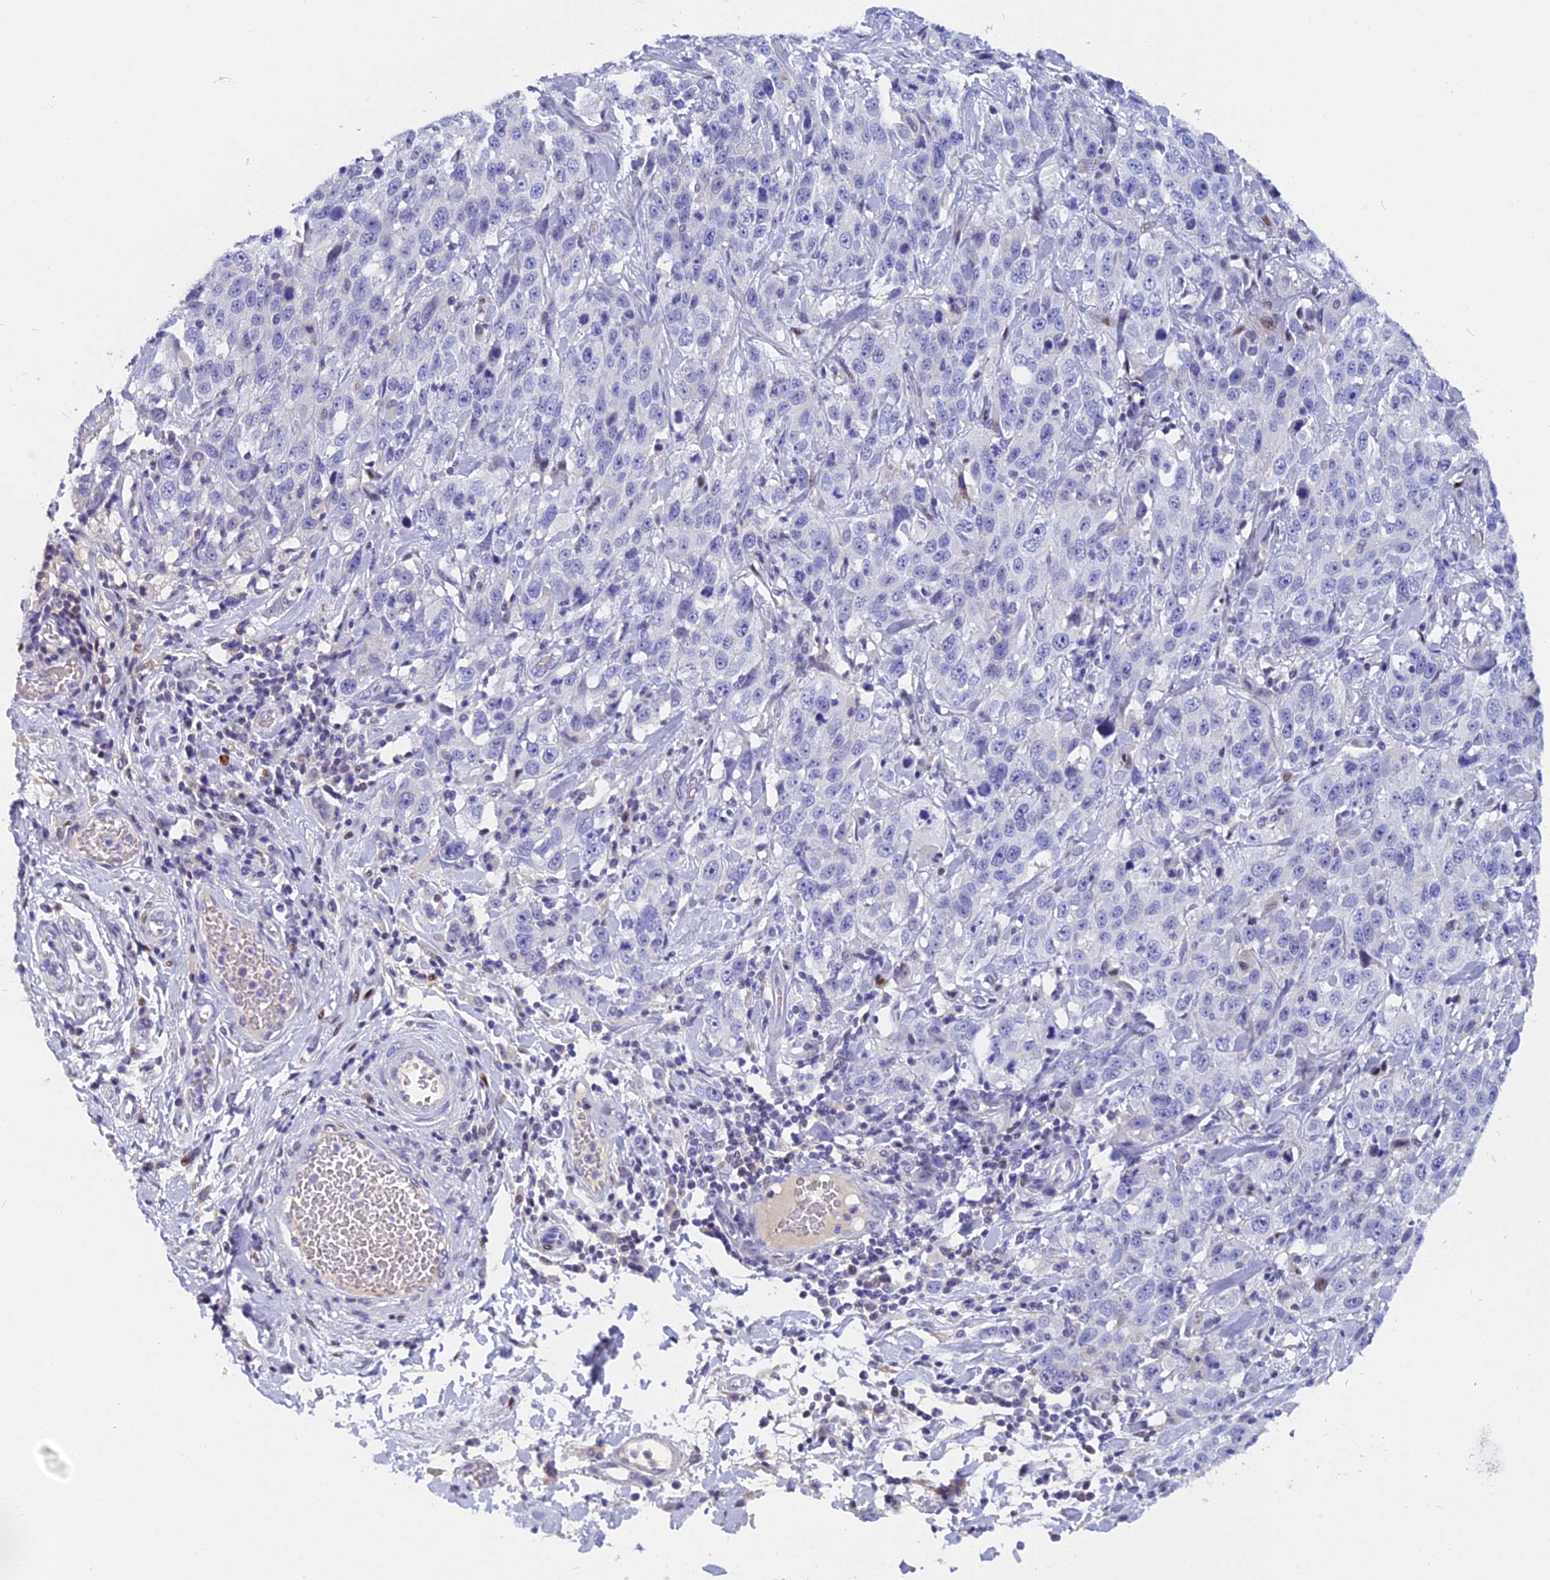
{"staining": {"intensity": "negative", "quantity": "none", "location": "none"}, "tissue": "stomach cancer", "cell_type": "Tumor cells", "image_type": "cancer", "snomed": [{"axis": "morphology", "description": "Normal tissue, NOS"}, {"axis": "morphology", "description": "Adenocarcinoma, NOS"}, {"axis": "topography", "description": "Lymph node"}, {"axis": "topography", "description": "Stomach"}], "caption": "DAB (3,3'-diaminobenzidine) immunohistochemical staining of stomach cancer reveals no significant expression in tumor cells. Nuclei are stained in blue.", "gene": "NKPD1", "patient": {"sex": "male", "age": 48}}